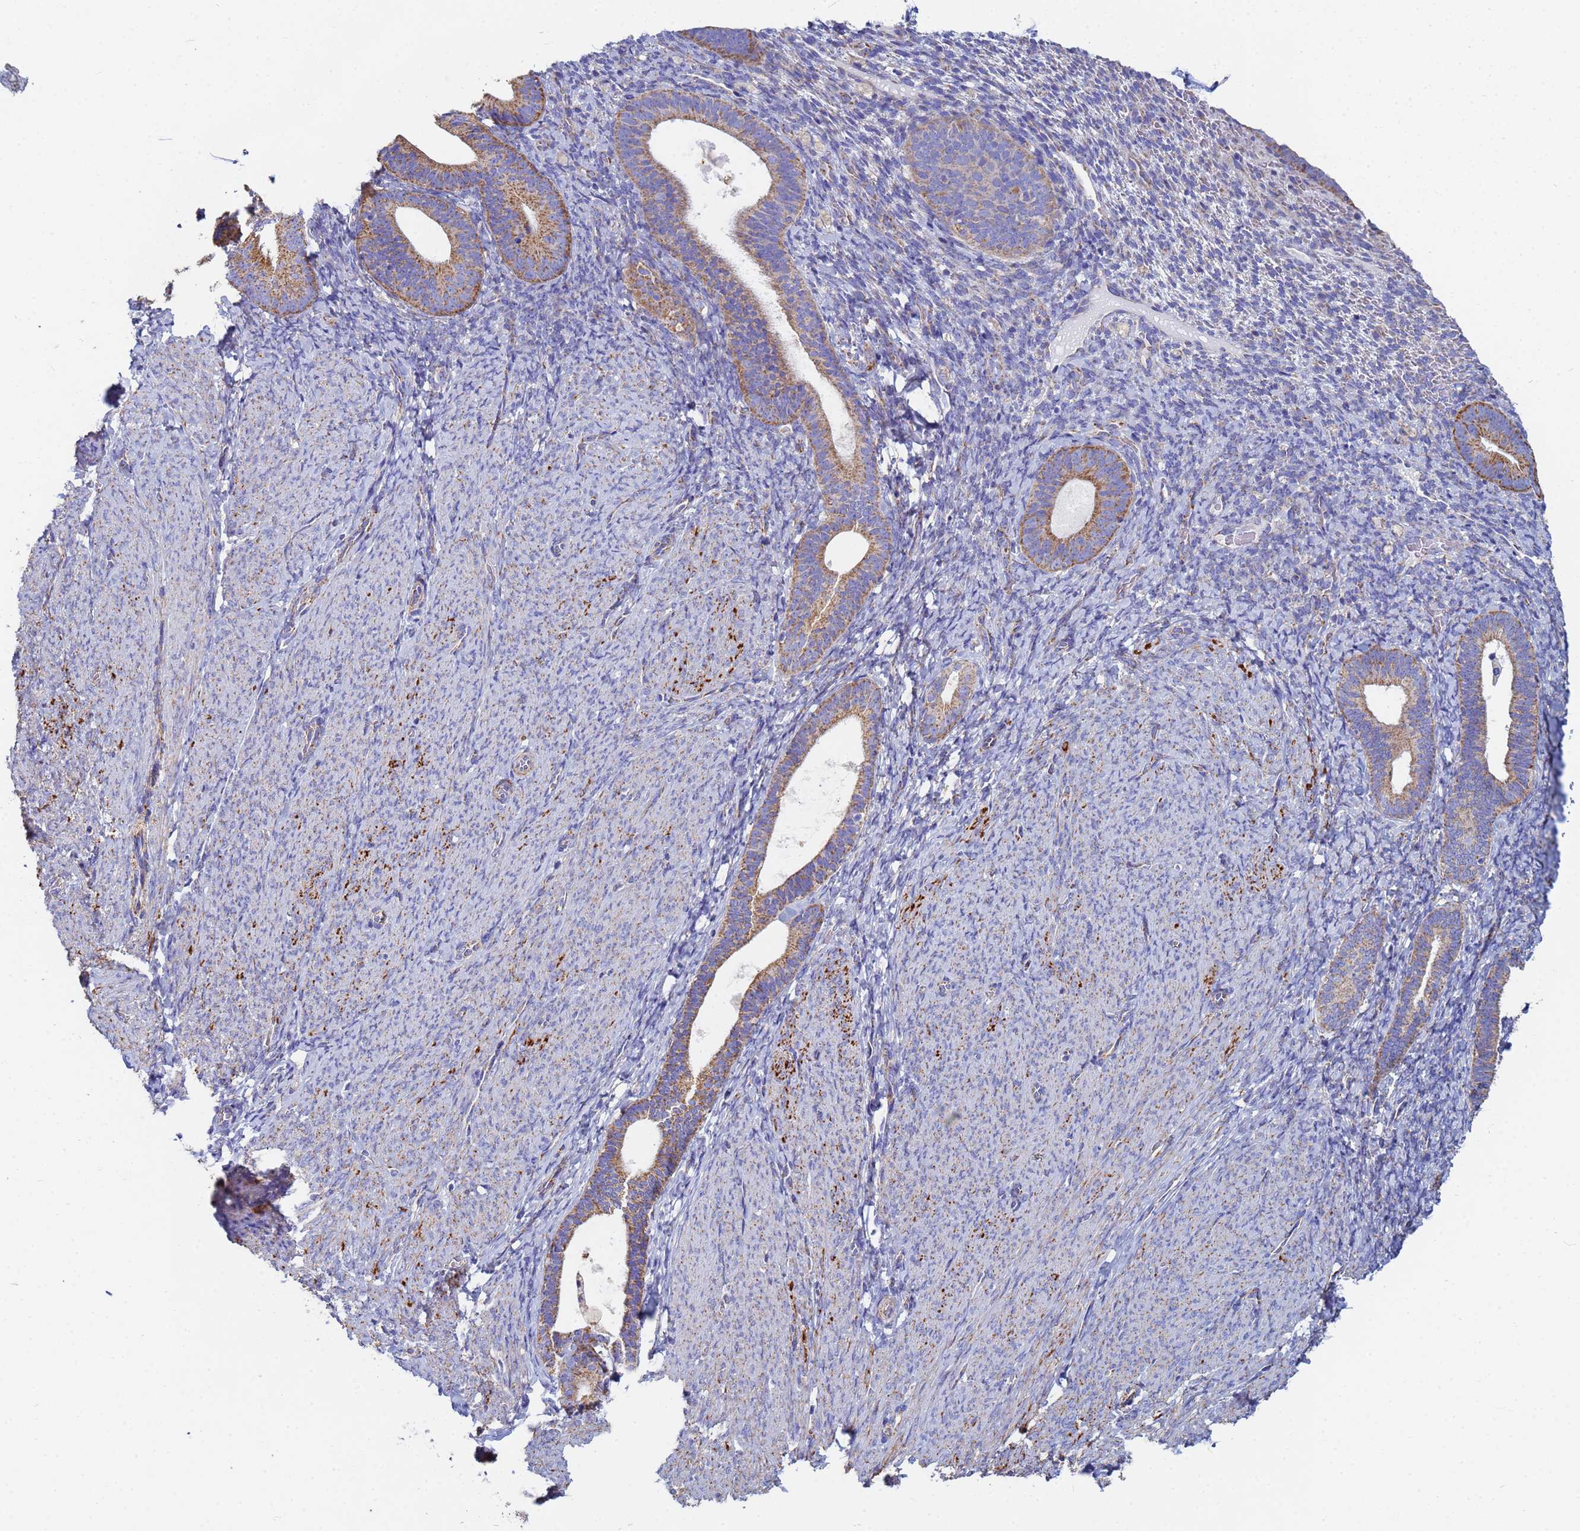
{"staining": {"intensity": "negative", "quantity": "none", "location": "none"}, "tissue": "endometrium", "cell_type": "Cells in endometrial stroma", "image_type": "normal", "snomed": [{"axis": "morphology", "description": "Normal tissue, NOS"}, {"axis": "topography", "description": "Endometrium"}], "caption": "High power microscopy histopathology image of an immunohistochemistry photomicrograph of normal endometrium, revealing no significant positivity in cells in endometrial stroma.", "gene": "UQCRHL", "patient": {"sex": "female", "age": 65}}